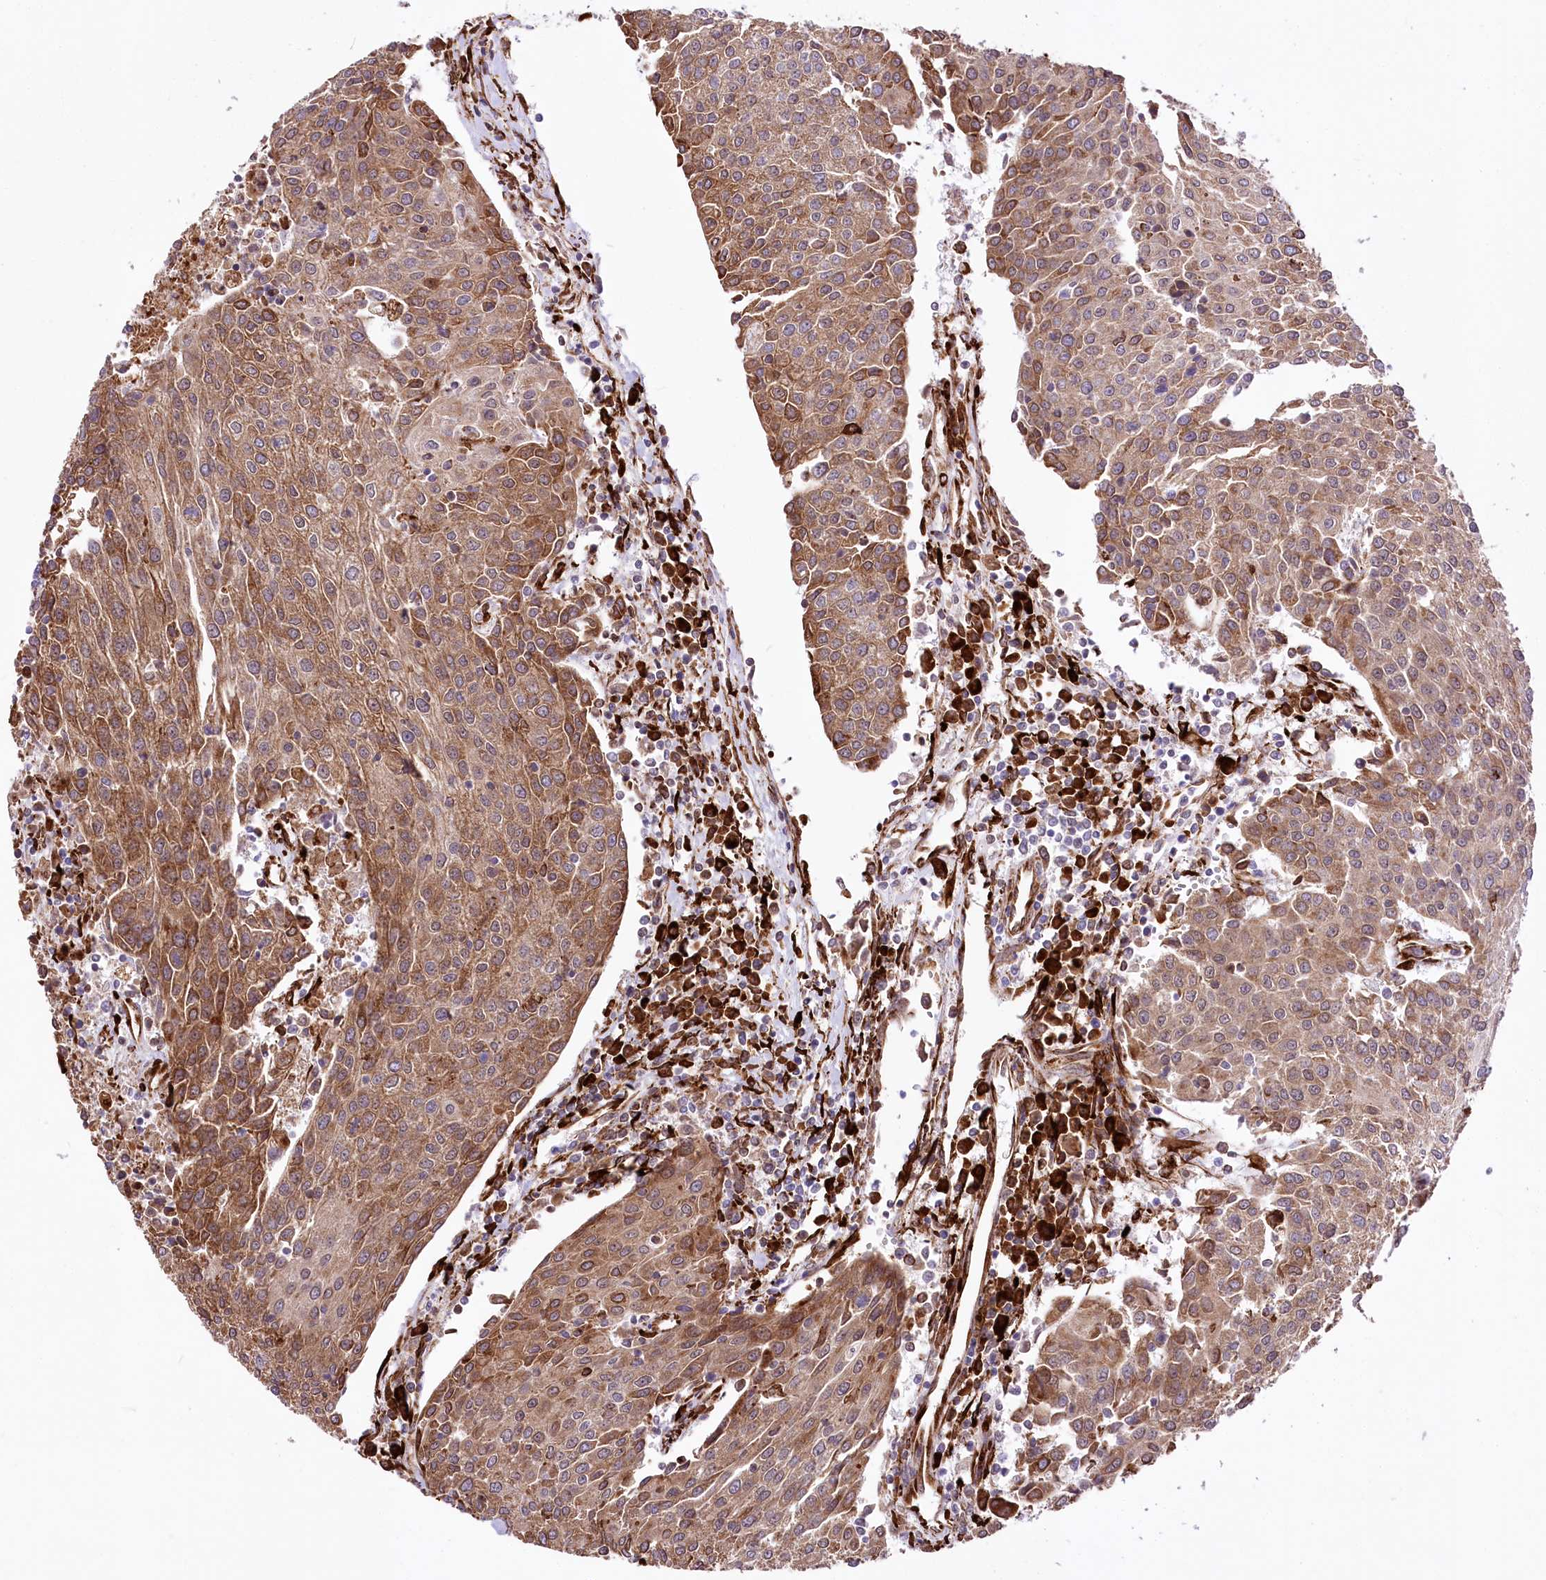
{"staining": {"intensity": "moderate", "quantity": ">75%", "location": "cytoplasmic/membranous"}, "tissue": "urothelial cancer", "cell_type": "Tumor cells", "image_type": "cancer", "snomed": [{"axis": "morphology", "description": "Urothelial carcinoma, High grade"}, {"axis": "topography", "description": "Urinary bladder"}], "caption": "Immunohistochemical staining of human urothelial cancer reveals medium levels of moderate cytoplasmic/membranous protein staining in about >75% of tumor cells.", "gene": "WWC1", "patient": {"sex": "female", "age": 85}}